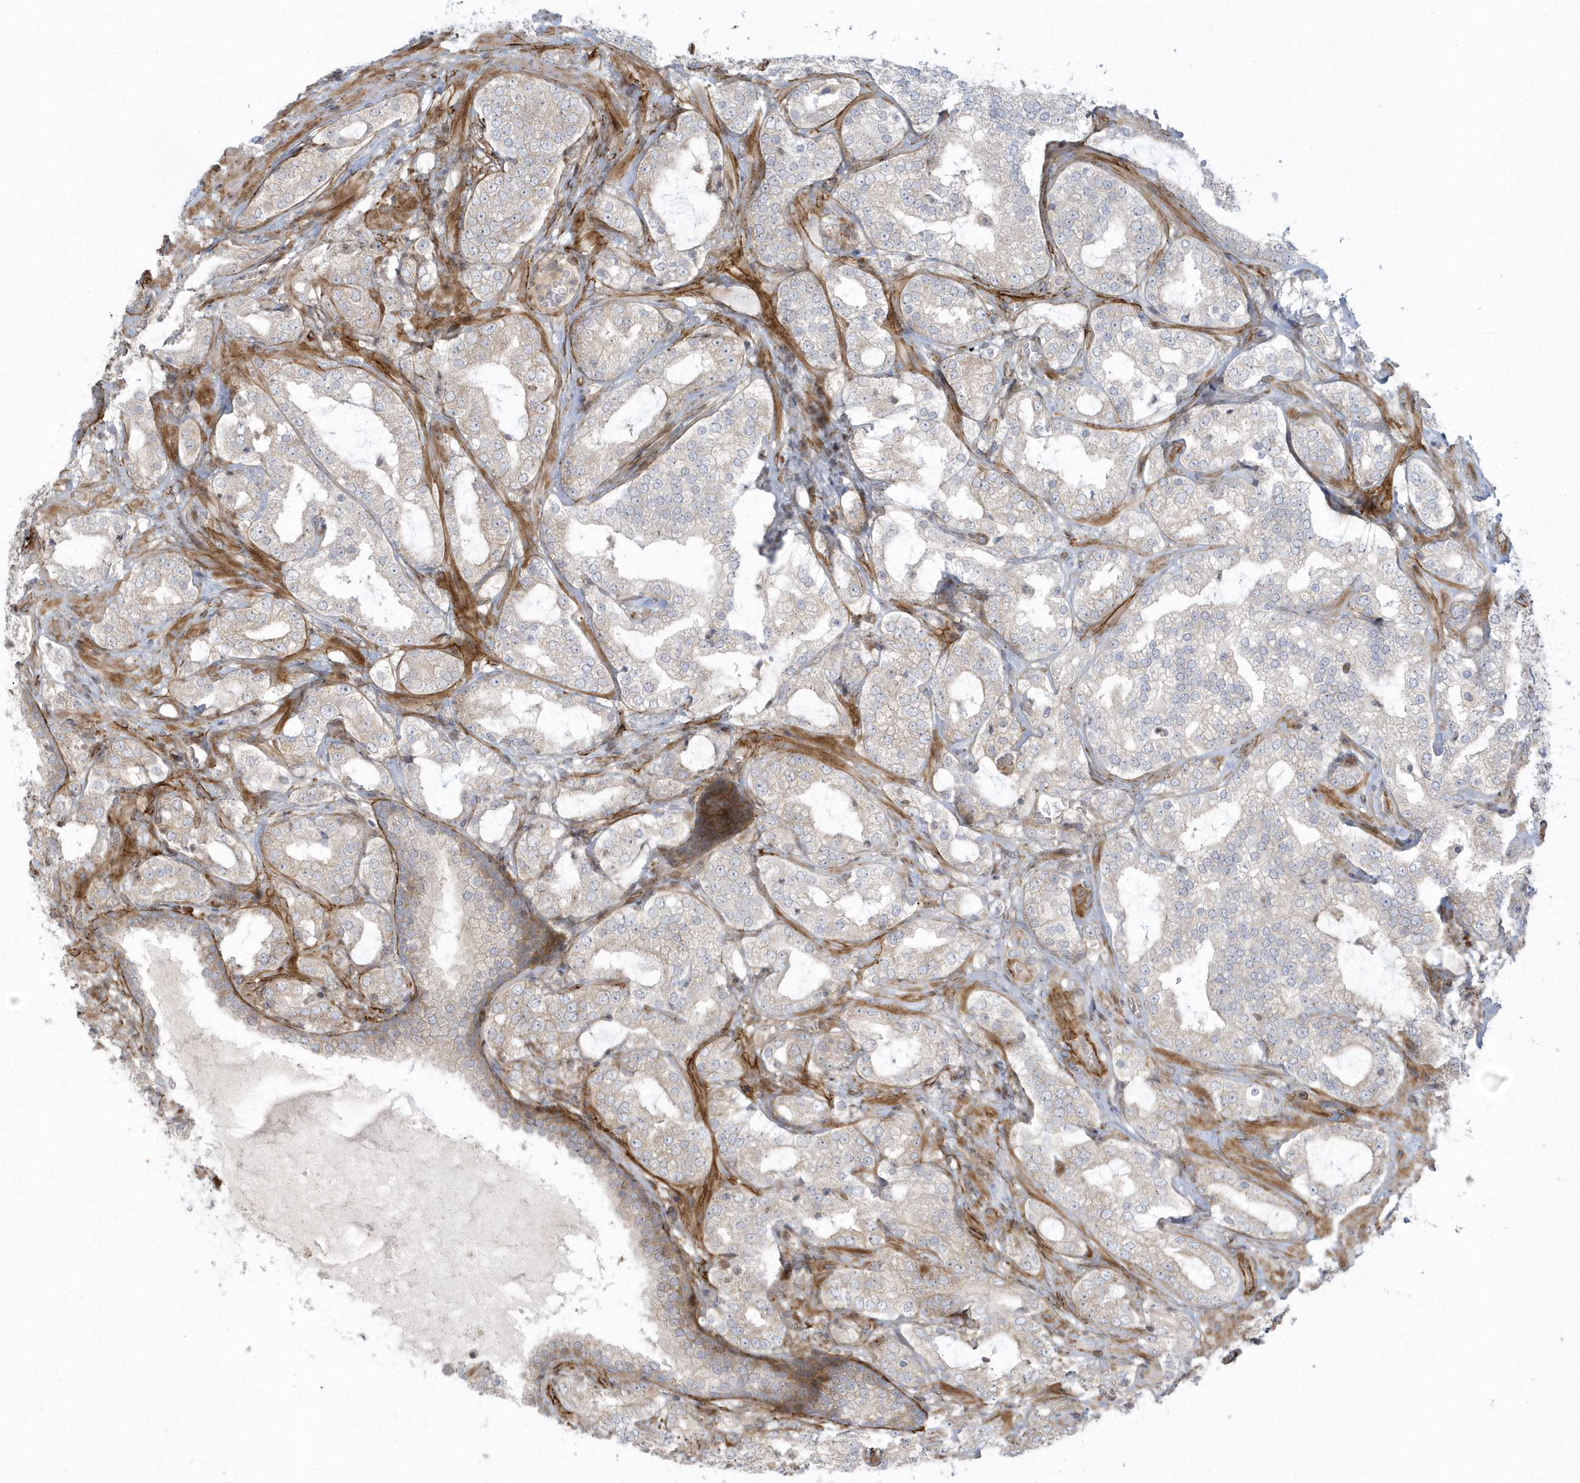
{"staining": {"intensity": "weak", "quantity": "<25%", "location": "cytoplasmic/membranous"}, "tissue": "prostate cancer", "cell_type": "Tumor cells", "image_type": "cancer", "snomed": [{"axis": "morphology", "description": "Adenocarcinoma, High grade"}, {"axis": "topography", "description": "Prostate"}], "caption": "High-grade adenocarcinoma (prostate) stained for a protein using immunohistochemistry (IHC) demonstrates no expression tumor cells.", "gene": "MASP2", "patient": {"sex": "male", "age": 64}}